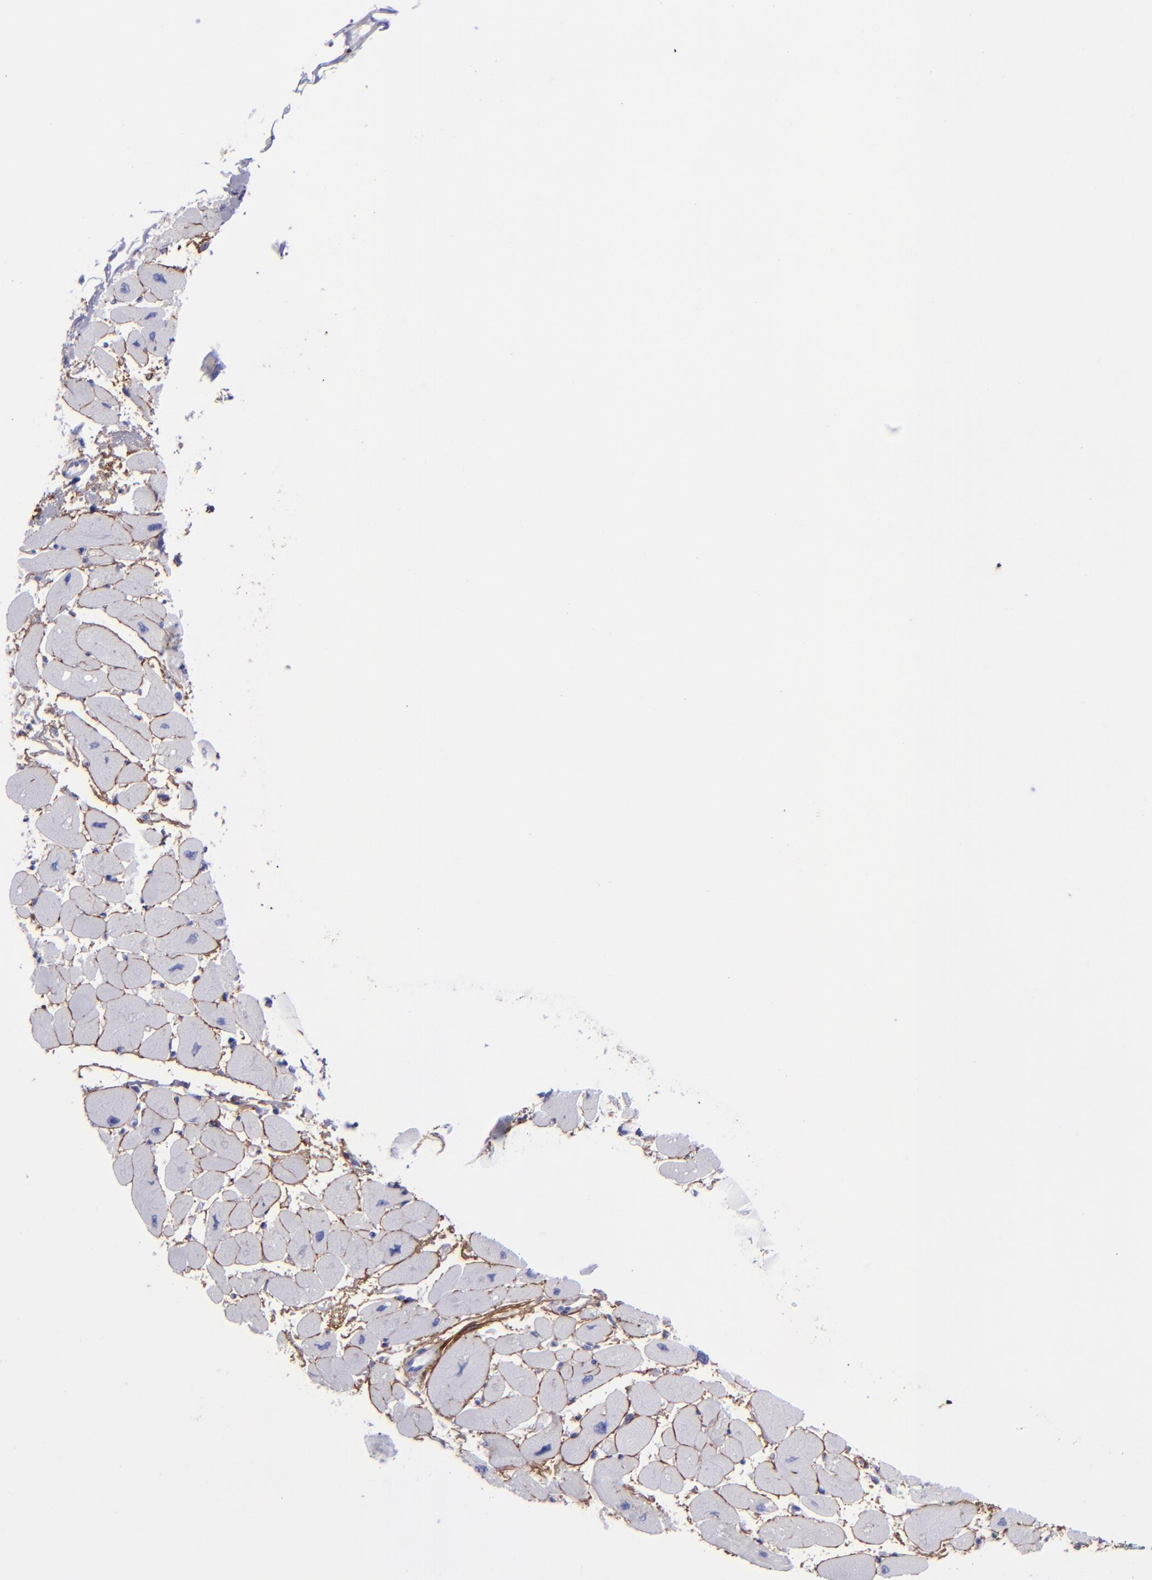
{"staining": {"intensity": "negative", "quantity": "none", "location": "none"}, "tissue": "heart muscle", "cell_type": "Cardiomyocytes", "image_type": "normal", "snomed": [{"axis": "morphology", "description": "Normal tissue, NOS"}, {"axis": "topography", "description": "Heart"}], "caption": "DAB (3,3'-diaminobenzidine) immunohistochemical staining of benign human heart muscle exhibits no significant expression in cardiomyocytes. (DAB (3,3'-diaminobenzidine) immunohistochemistry (IHC) visualized using brightfield microscopy, high magnification).", "gene": "EFCAB13", "patient": {"sex": "female", "age": 54}}